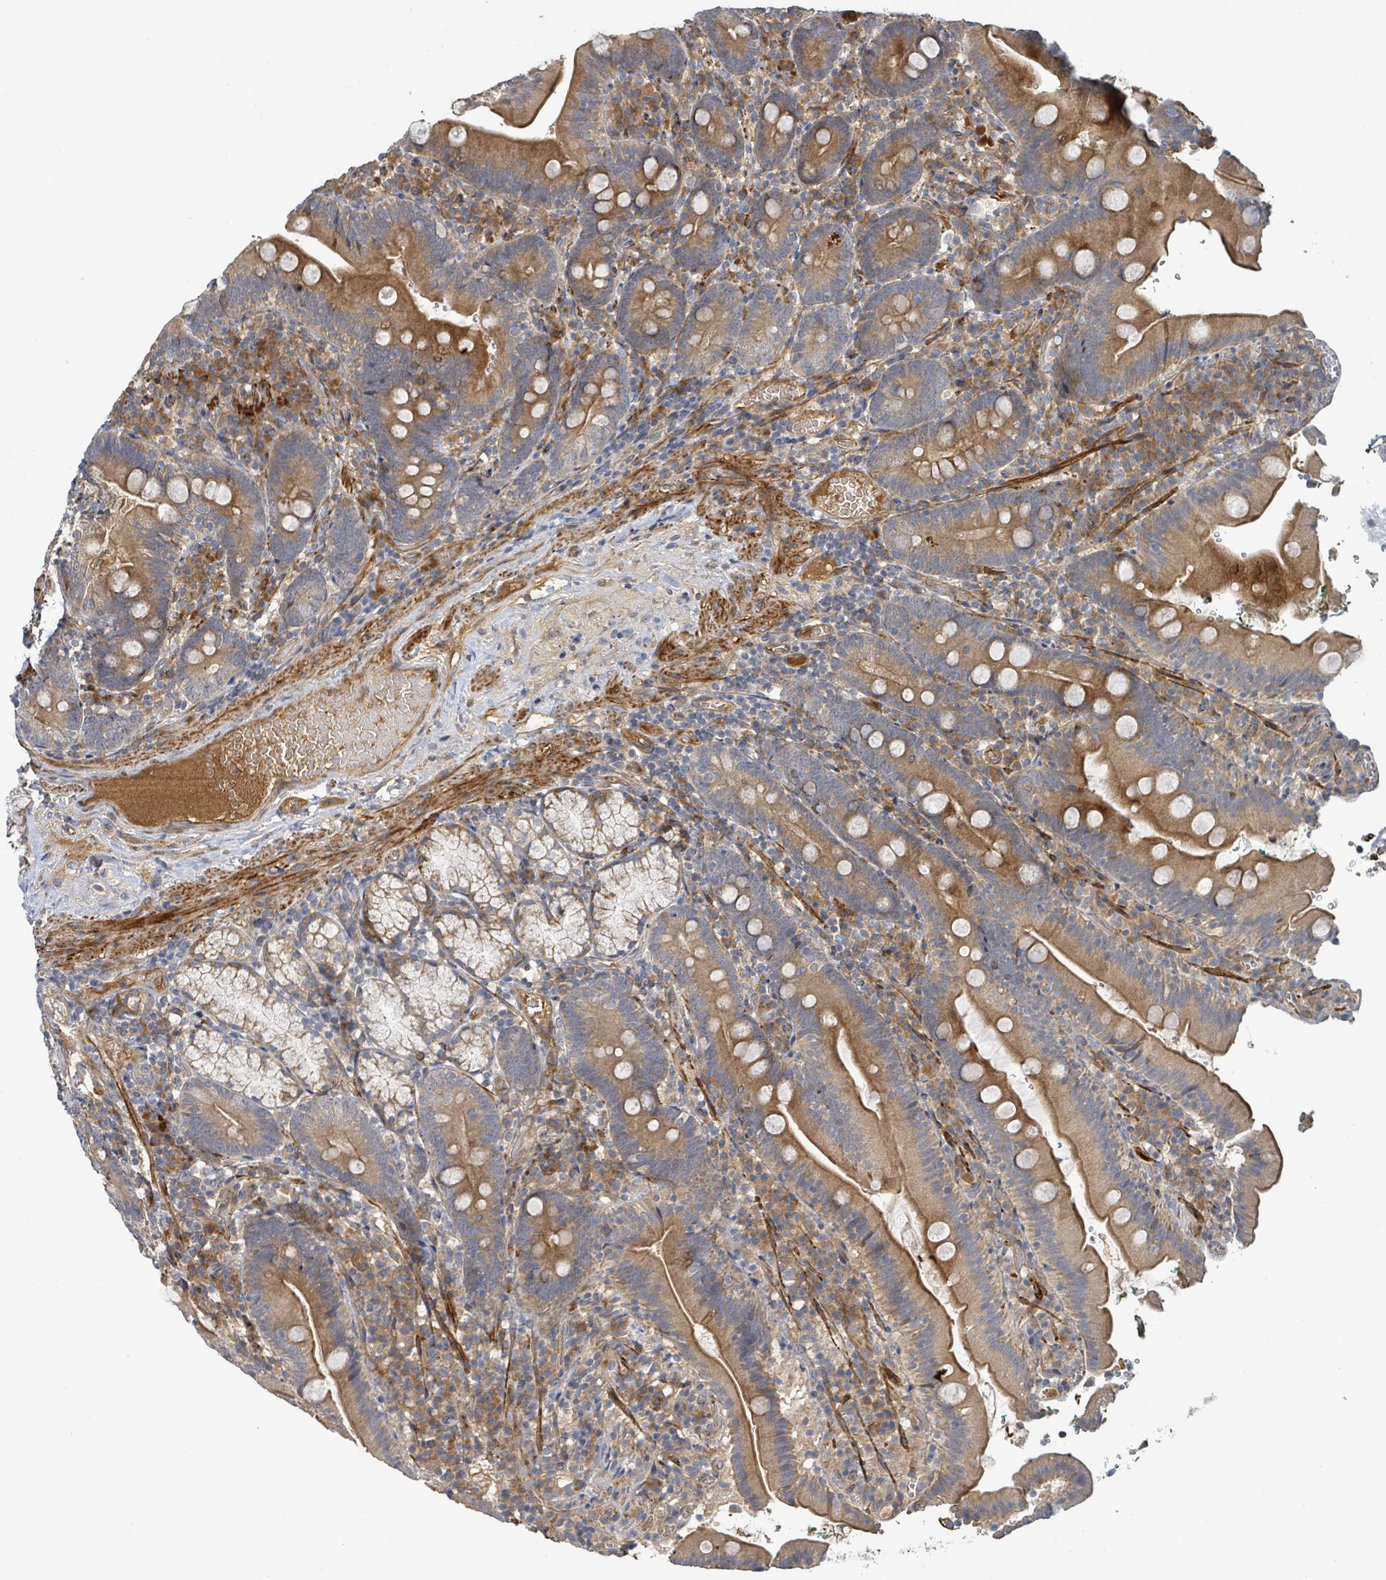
{"staining": {"intensity": "moderate", "quantity": ">75%", "location": "cytoplasmic/membranous"}, "tissue": "duodenum", "cell_type": "Glandular cells", "image_type": "normal", "snomed": [{"axis": "morphology", "description": "Normal tissue, NOS"}, {"axis": "topography", "description": "Duodenum"}], "caption": "An immunohistochemistry micrograph of normal tissue is shown. Protein staining in brown highlights moderate cytoplasmic/membranous positivity in duodenum within glandular cells. (brown staining indicates protein expression, while blue staining denotes nuclei).", "gene": "STARD4", "patient": {"sex": "female", "age": 67}}